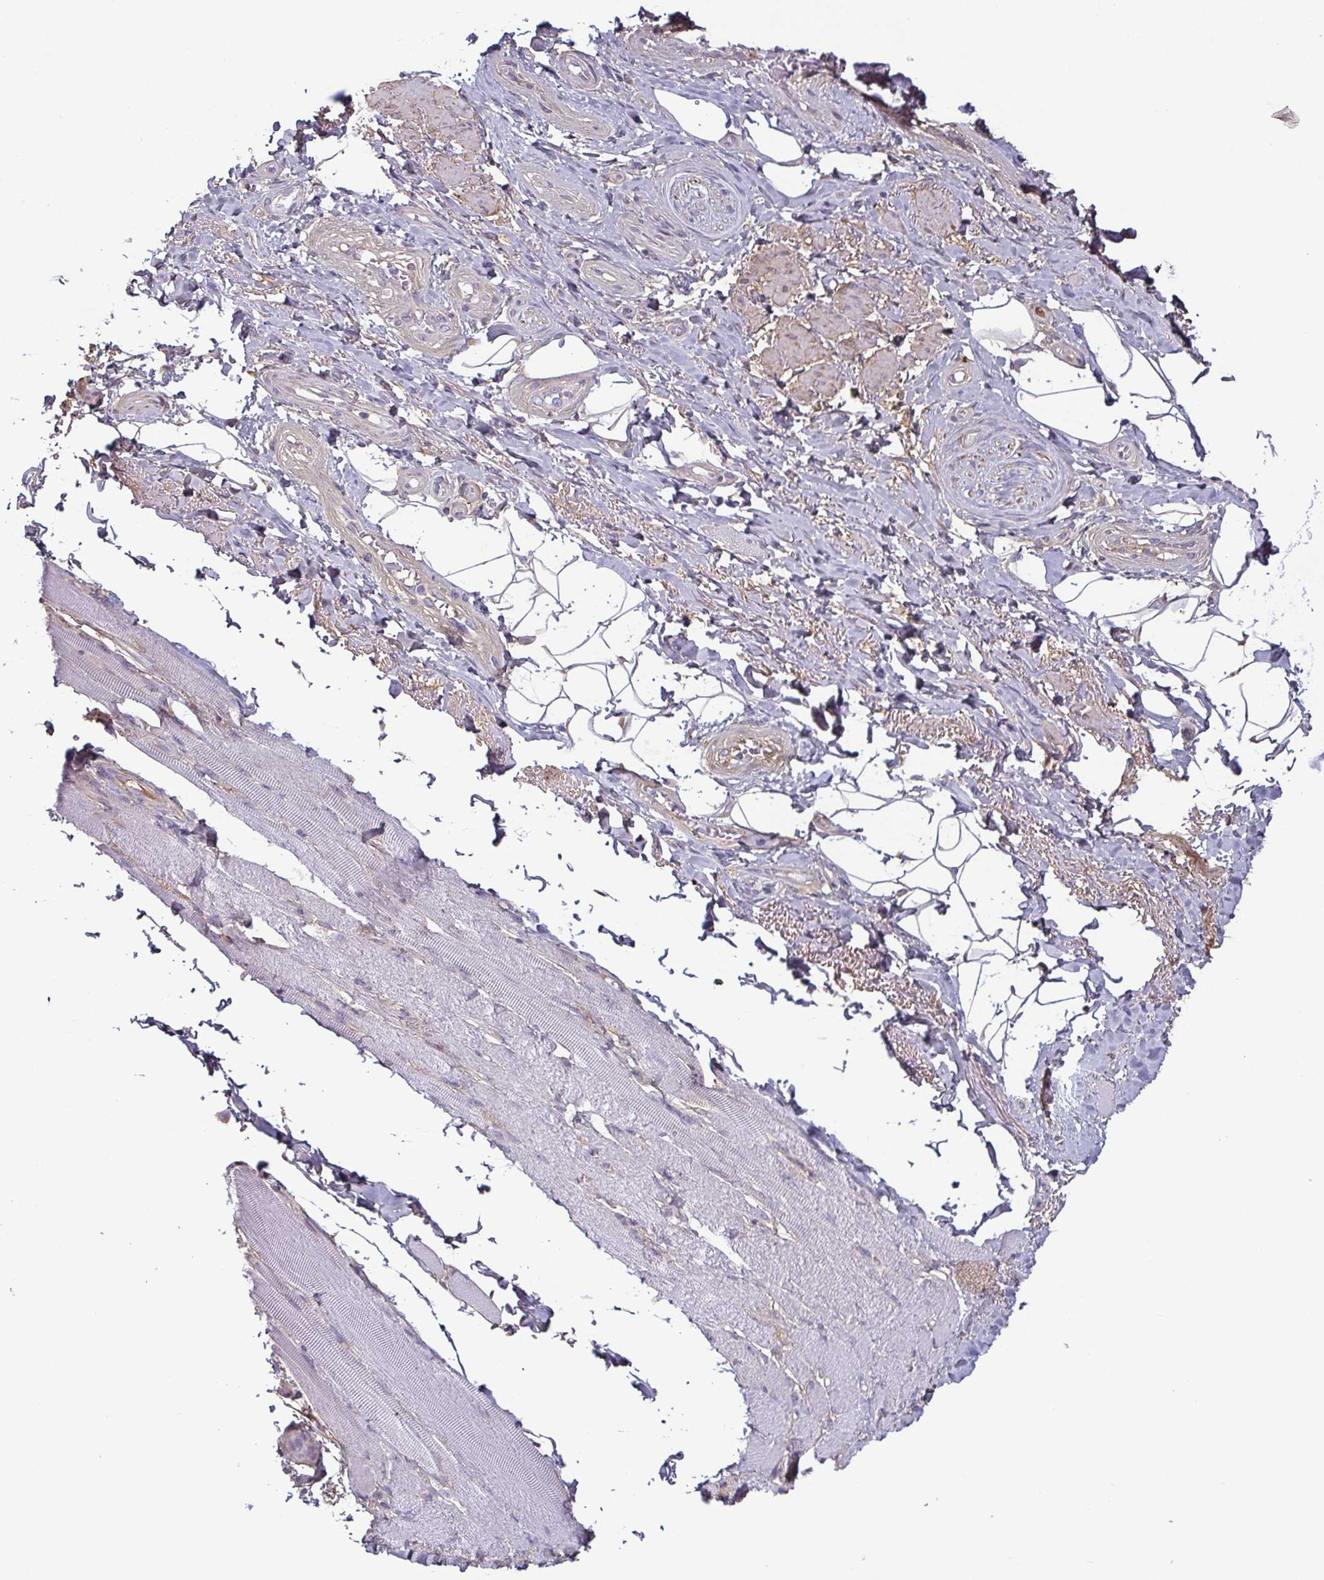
{"staining": {"intensity": "negative", "quantity": "none", "location": "none"}, "tissue": "adipose tissue", "cell_type": "Adipocytes", "image_type": "normal", "snomed": [{"axis": "morphology", "description": "Normal tissue, NOS"}, {"axis": "topography", "description": "Anal"}, {"axis": "topography", "description": "Peripheral nerve tissue"}], "caption": "Human adipose tissue stained for a protein using IHC exhibits no expression in adipocytes.", "gene": "ECM1", "patient": {"sex": "male", "age": 53}}